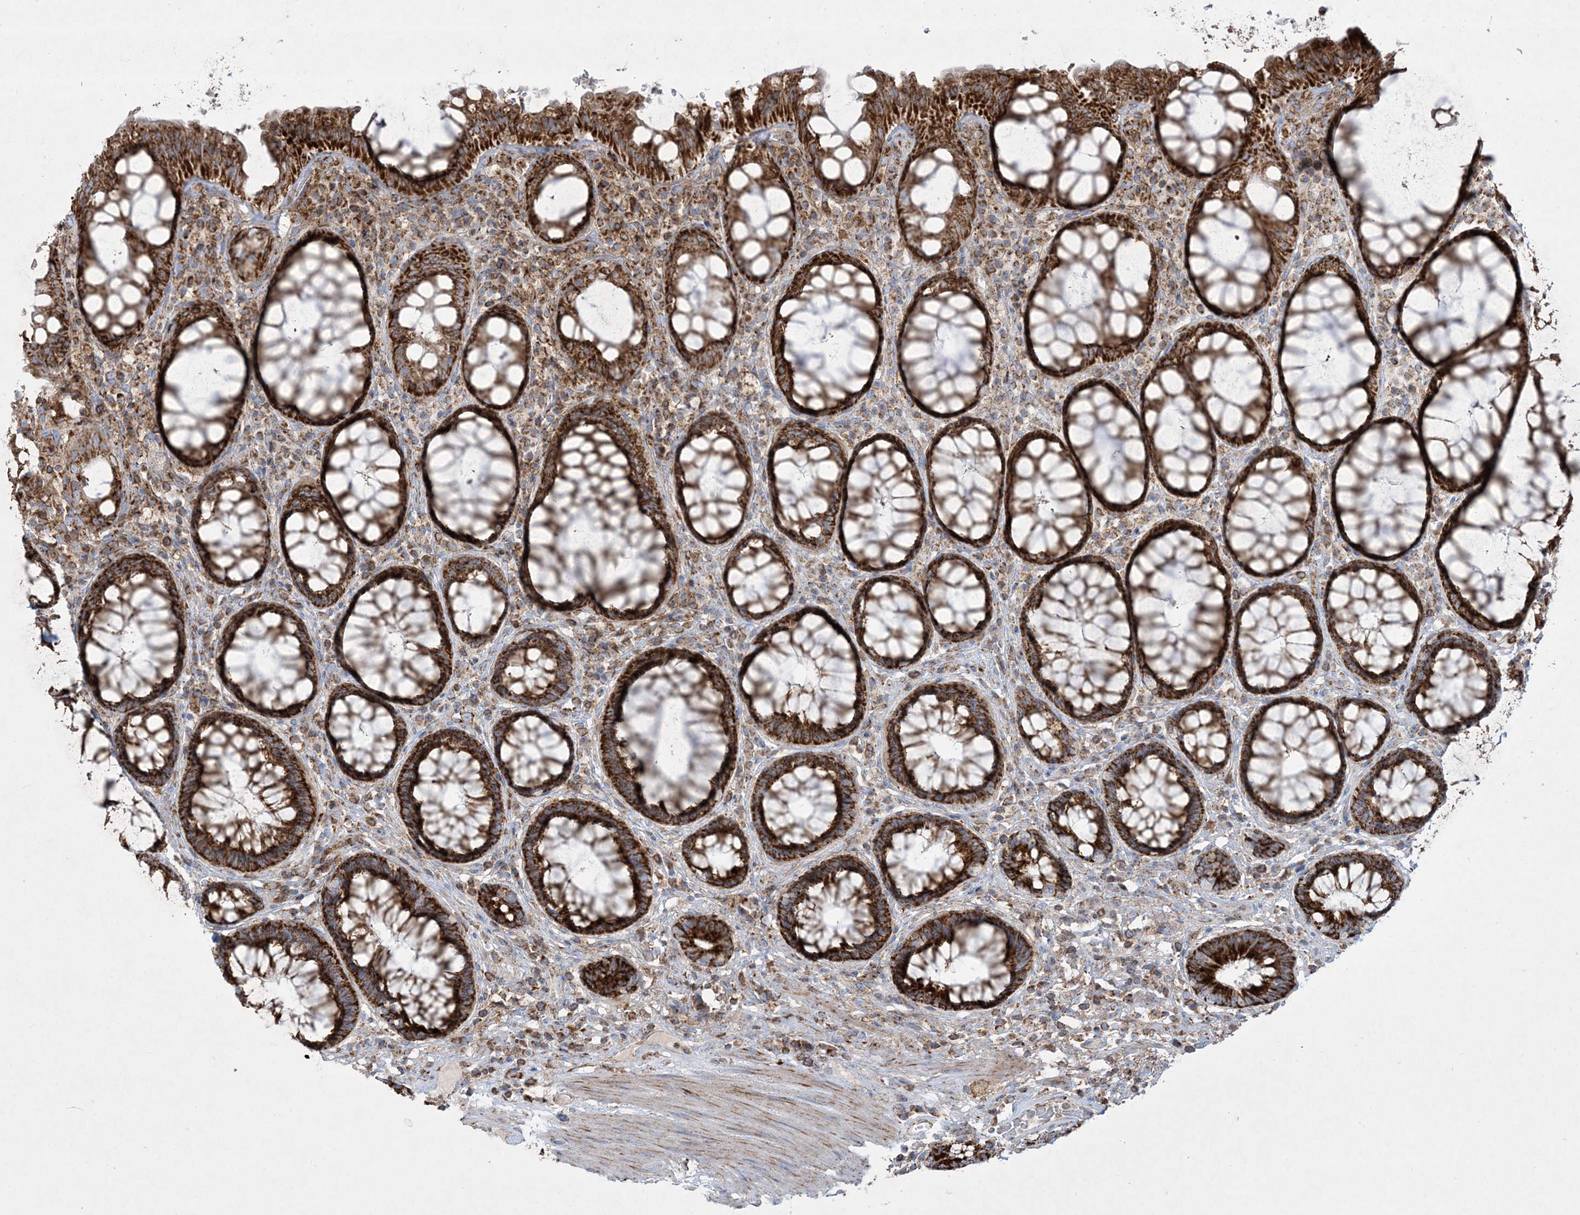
{"staining": {"intensity": "strong", "quantity": ">75%", "location": "cytoplasmic/membranous"}, "tissue": "rectum", "cell_type": "Glandular cells", "image_type": "normal", "snomed": [{"axis": "morphology", "description": "Normal tissue, NOS"}, {"axis": "topography", "description": "Rectum"}], "caption": "DAB (3,3'-diaminobenzidine) immunohistochemical staining of normal human rectum demonstrates strong cytoplasmic/membranous protein staining in about >75% of glandular cells. (Brightfield microscopy of DAB IHC at high magnification).", "gene": "BEND4", "patient": {"sex": "male", "age": 64}}